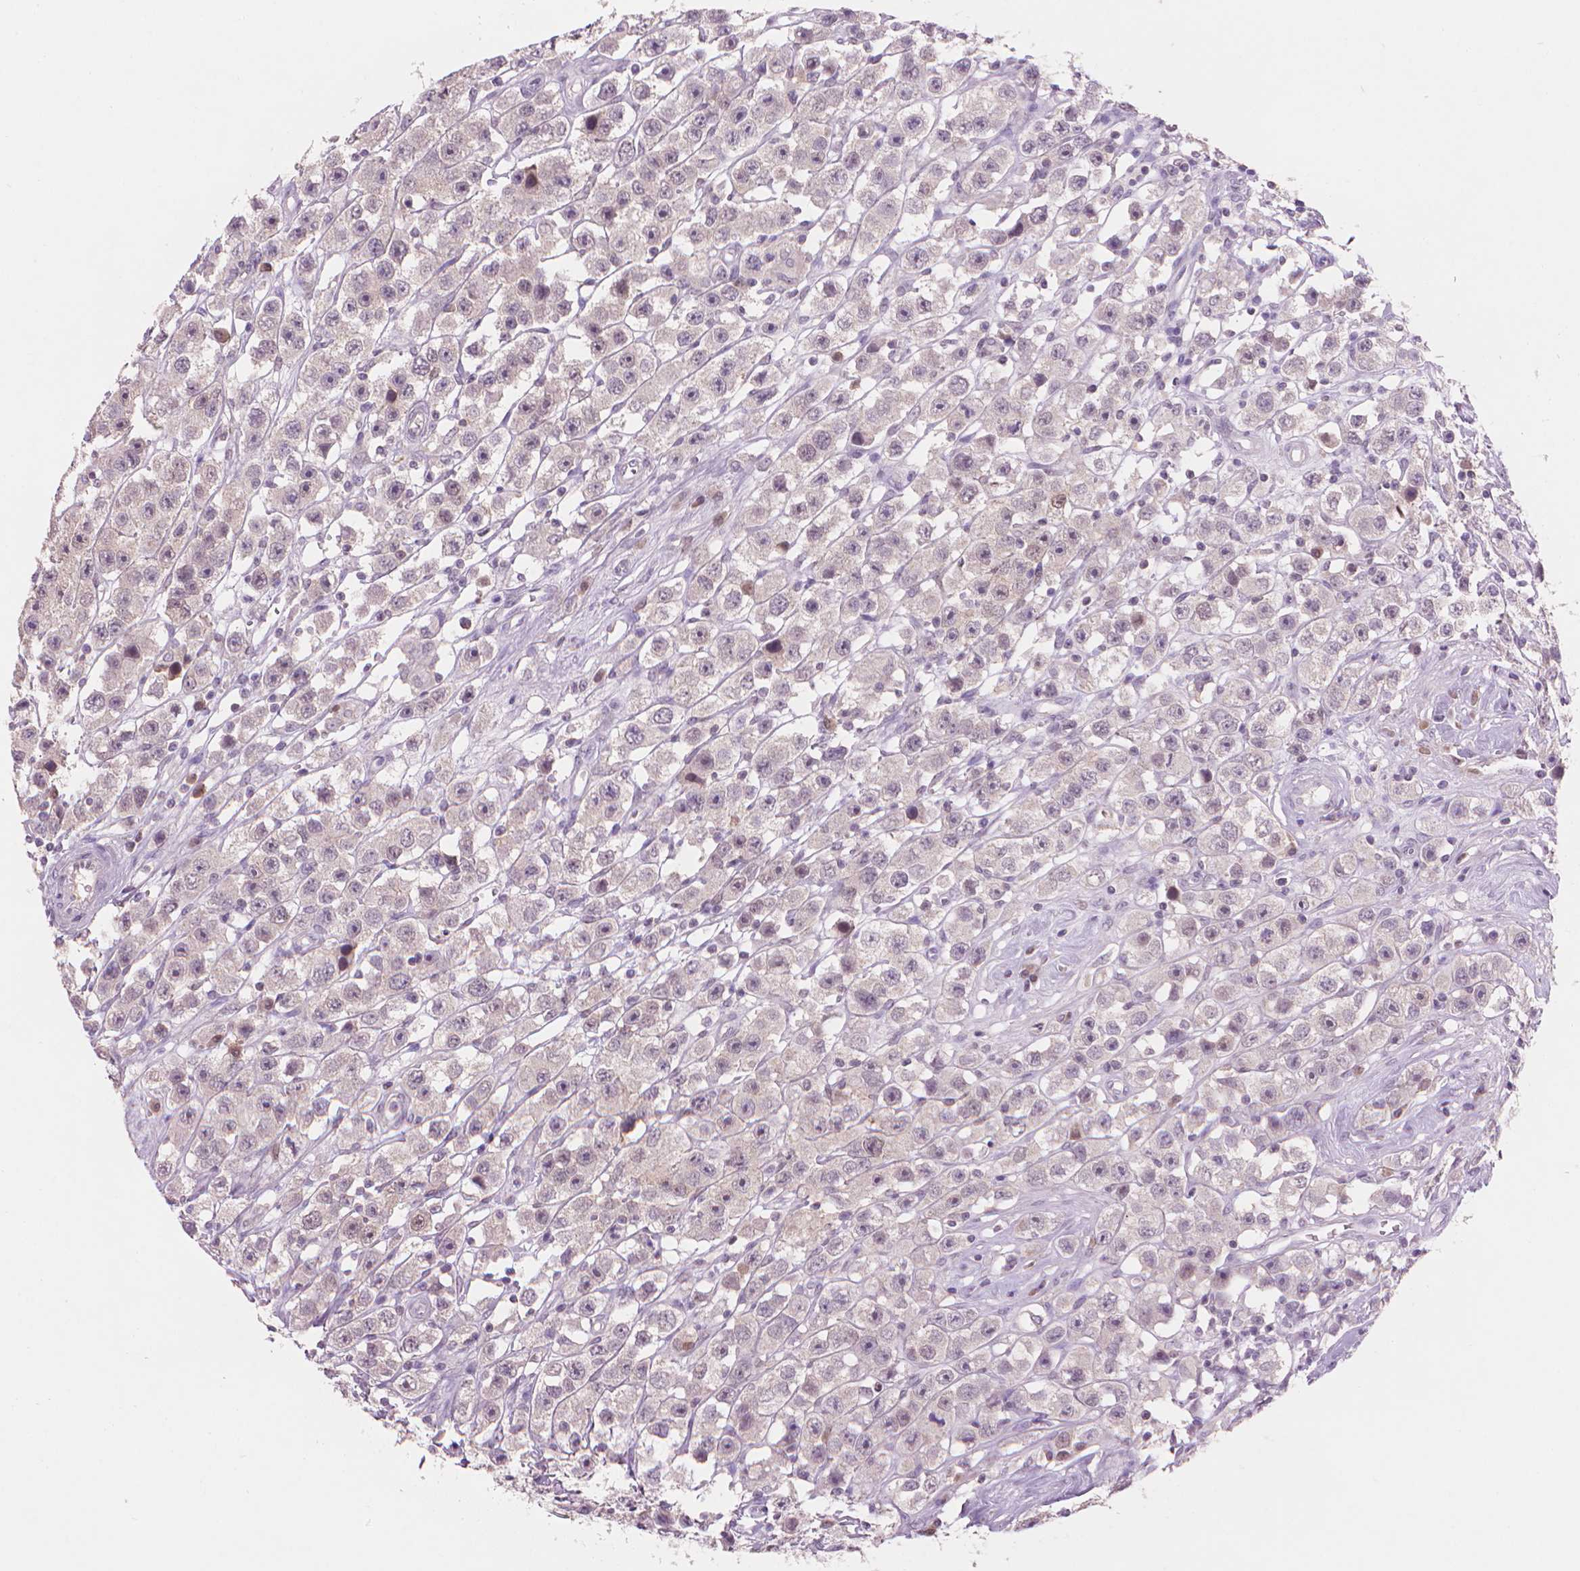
{"staining": {"intensity": "negative", "quantity": "none", "location": "none"}, "tissue": "testis cancer", "cell_type": "Tumor cells", "image_type": "cancer", "snomed": [{"axis": "morphology", "description": "Seminoma, NOS"}, {"axis": "topography", "description": "Testis"}], "caption": "This is an IHC photomicrograph of human seminoma (testis). There is no staining in tumor cells.", "gene": "ENO2", "patient": {"sex": "male", "age": 45}}